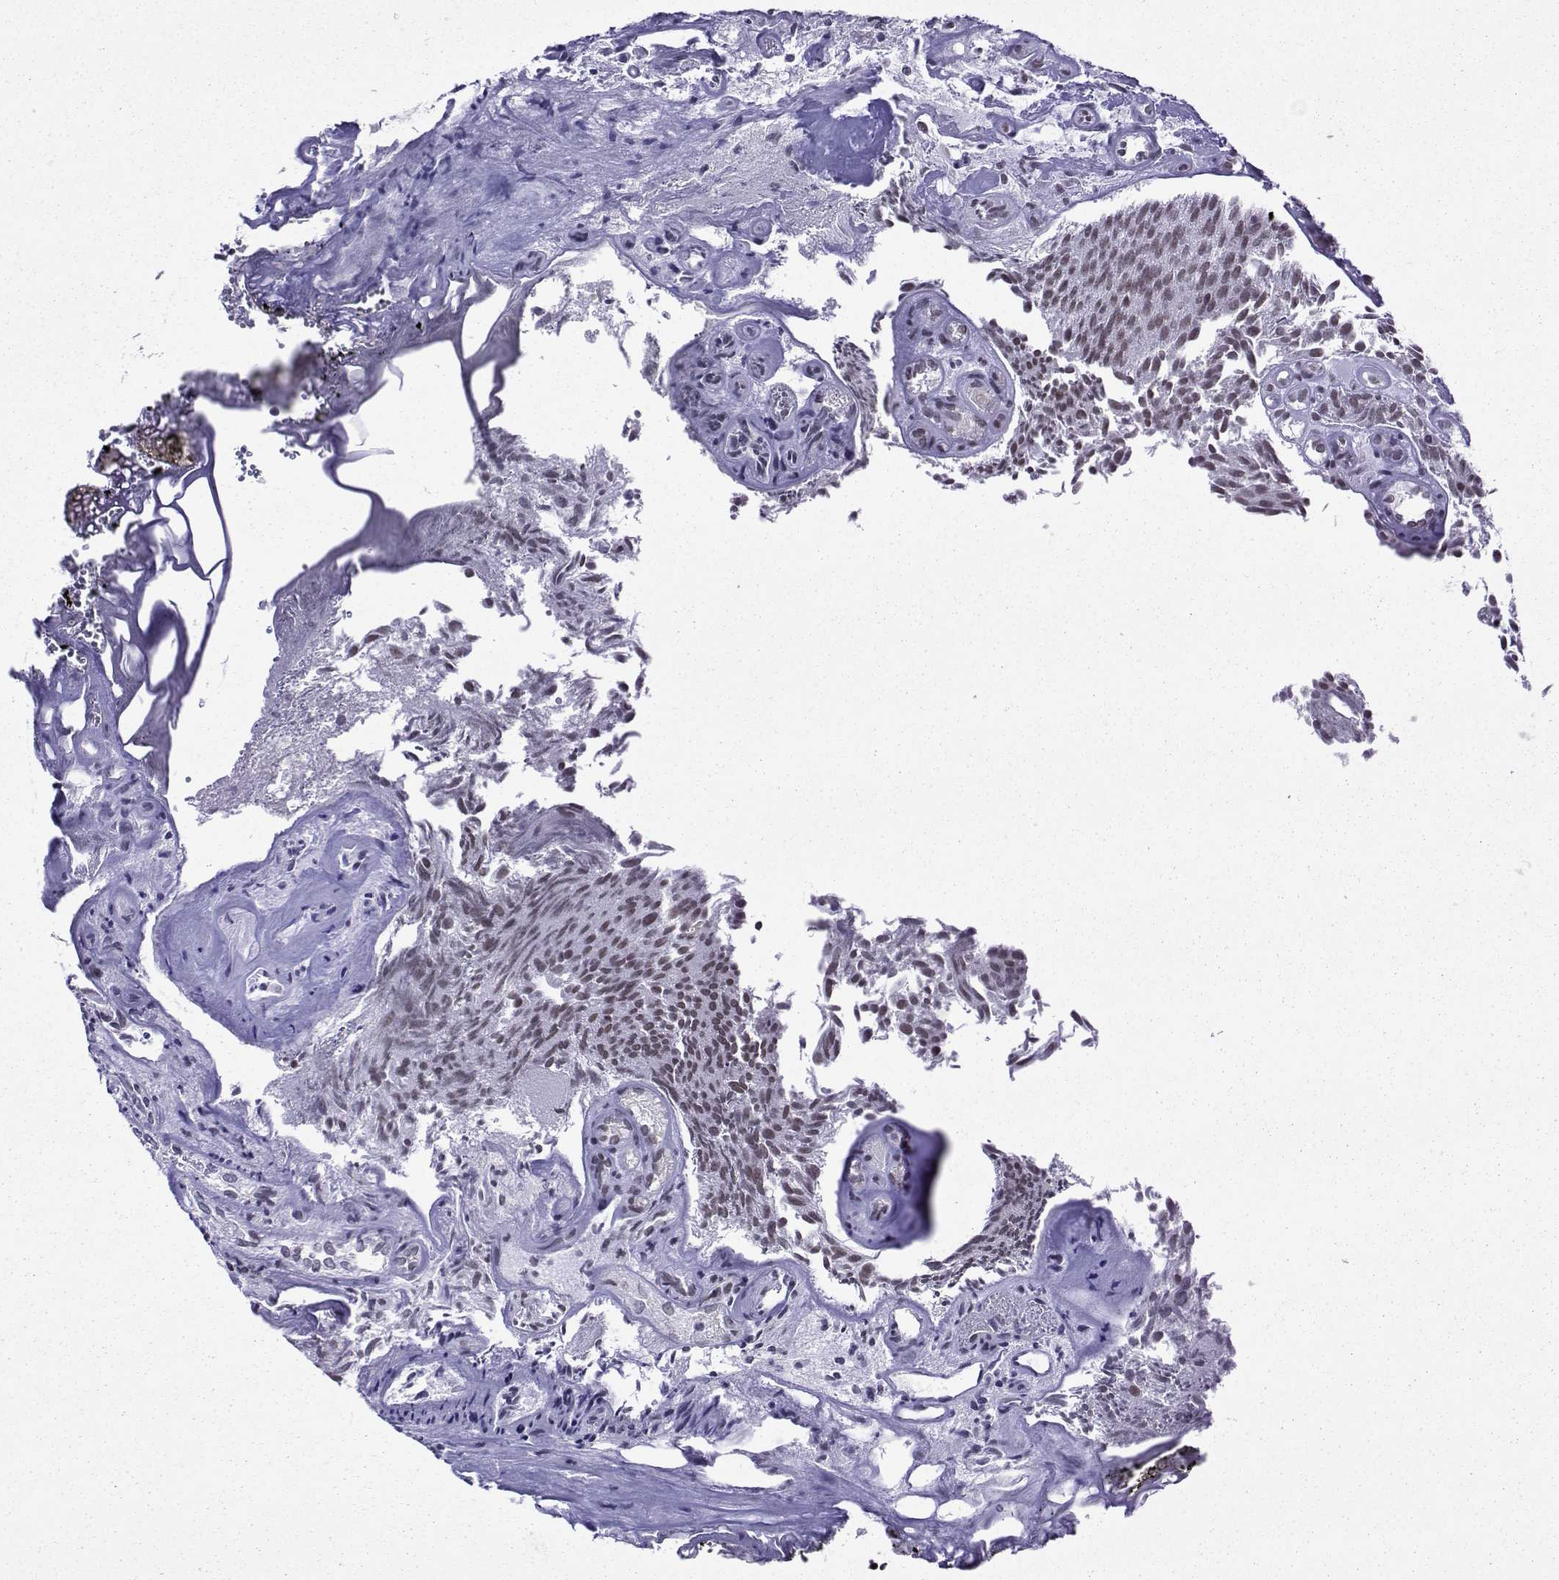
{"staining": {"intensity": "moderate", "quantity": "25%-75%", "location": "nuclear"}, "tissue": "urothelial cancer", "cell_type": "Tumor cells", "image_type": "cancer", "snomed": [{"axis": "morphology", "description": "Urothelial carcinoma, Low grade"}, {"axis": "topography", "description": "Urinary bladder"}], "caption": "Tumor cells demonstrate moderate nuclear staining in approximately 25%-75% of cells in urothelial carcinoma (low-grade).", "gene": "SNRPB2", "patient": {"sex": "female", "age": 87}}